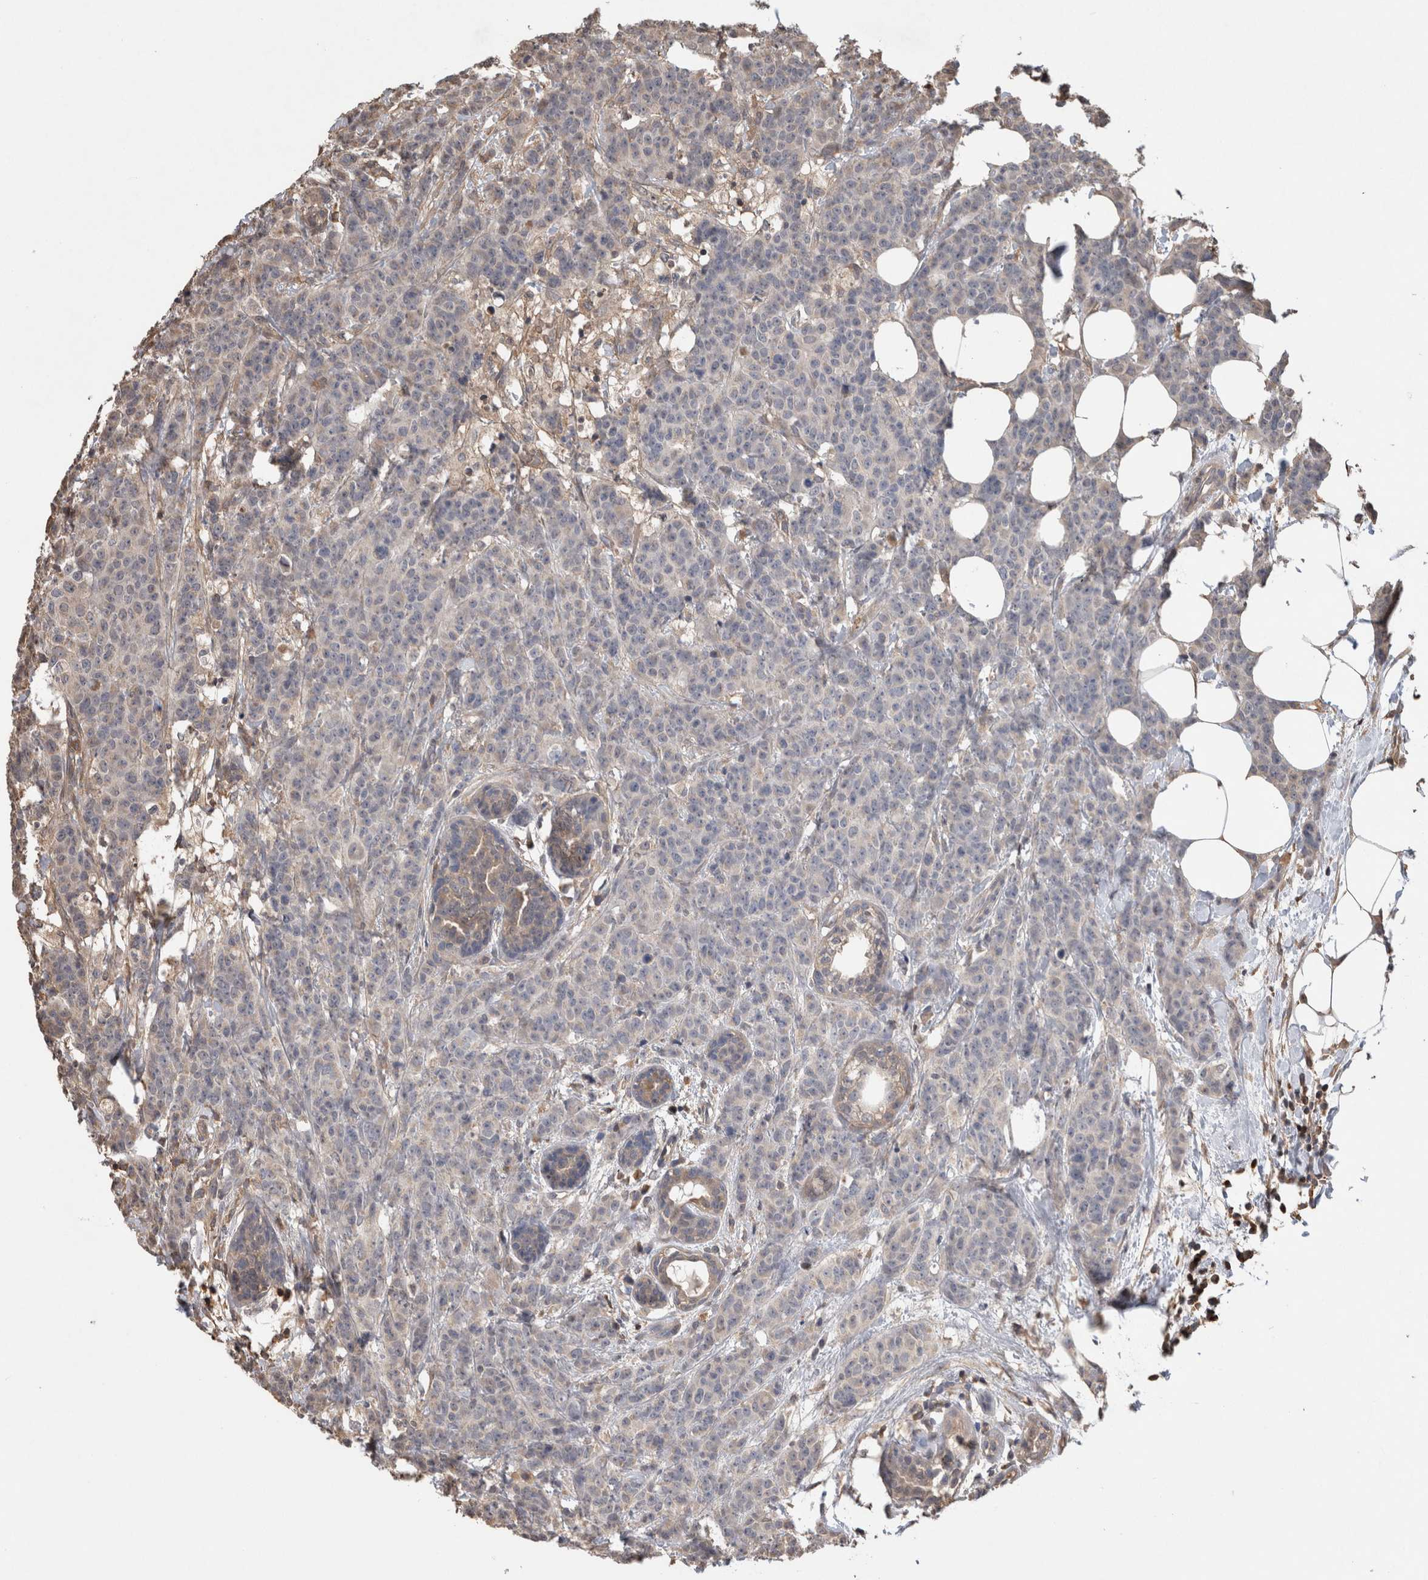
{"staining": {"intensity": "weak", "quantity": "<25%", "location": "cytoplasmic/membranous"}, "tissue": "breast cancer", "cell_type": "Tumor cells", "image_type": "cancer", "snomed": [{"axis": "morphology", "description": "Normal tissue, NOS"}, {"axis": "morphology", "description": "Duct carcinoma"}, {"axis": "topography", "description": "Breast"}], "caption": "Tumor cells are negative for protein expression in human breast cancer (invasive ductal carcinoma).", "gene": "TRIM5", "patient": {"sex": "female", "age": 40}}